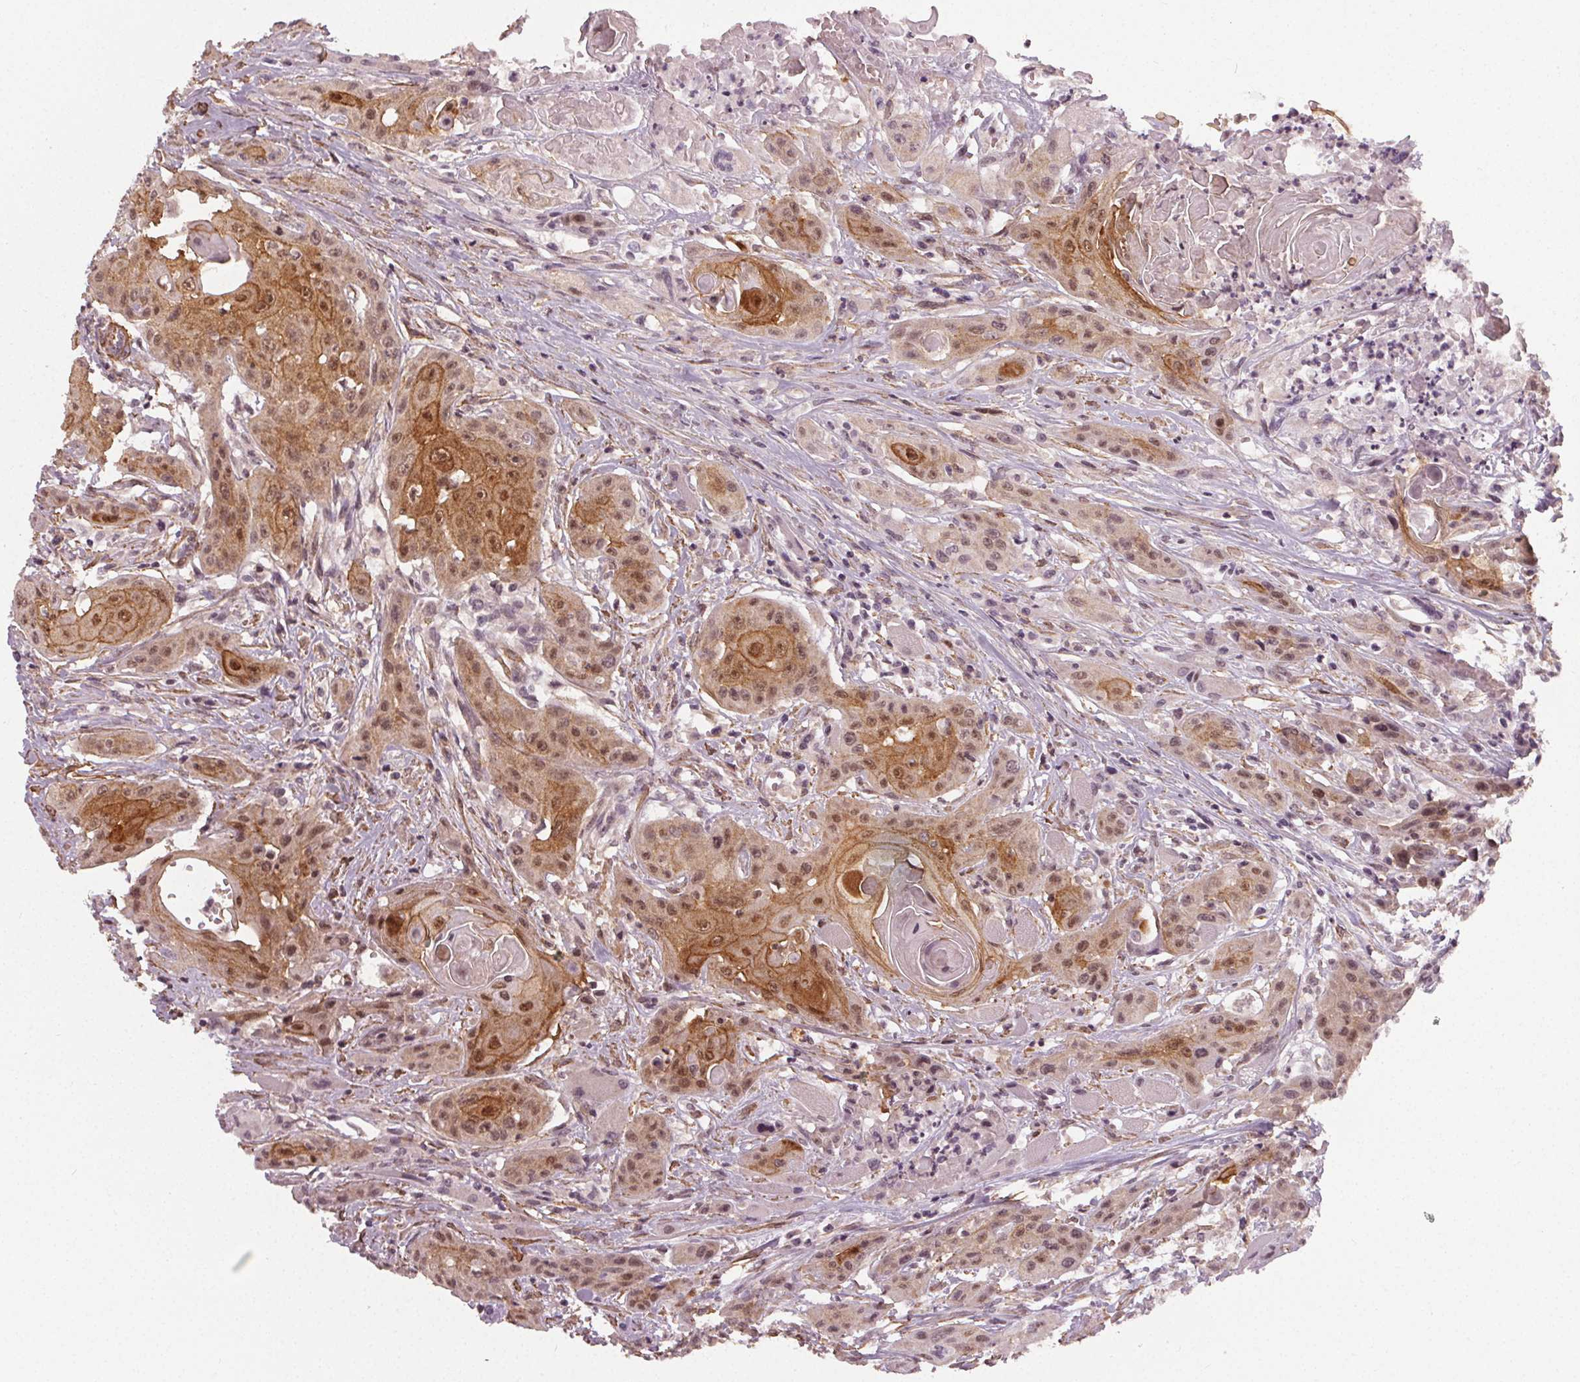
{"staining": {"intensity": "moderate", "quantity": ">75%", "location": "cytoplasmic/membranous,nuclear"}, "tissue": "head and neck cancer", "cell_type": "Tumor cells", "image_type": "cancer", "snomed": [{"axis": "morphology", "description": "Squamous cell carcinoma, NOS"}, {"axis": "topography", "description": "Oral tissue"}, {"axis": "topography", "description": "Head-Neck"}, {"axis": "topography", "description": "Neck, NOS"}], "caption": "Immunohistochemistry of human head and neck squamous cell carcinoma reveals medium levels of moderate cytoplasmic/membranous and nuclear expression in about >75% of tumor cells.", "gene": "PKP1", "patient": {"sex": "female", "age": 55}}